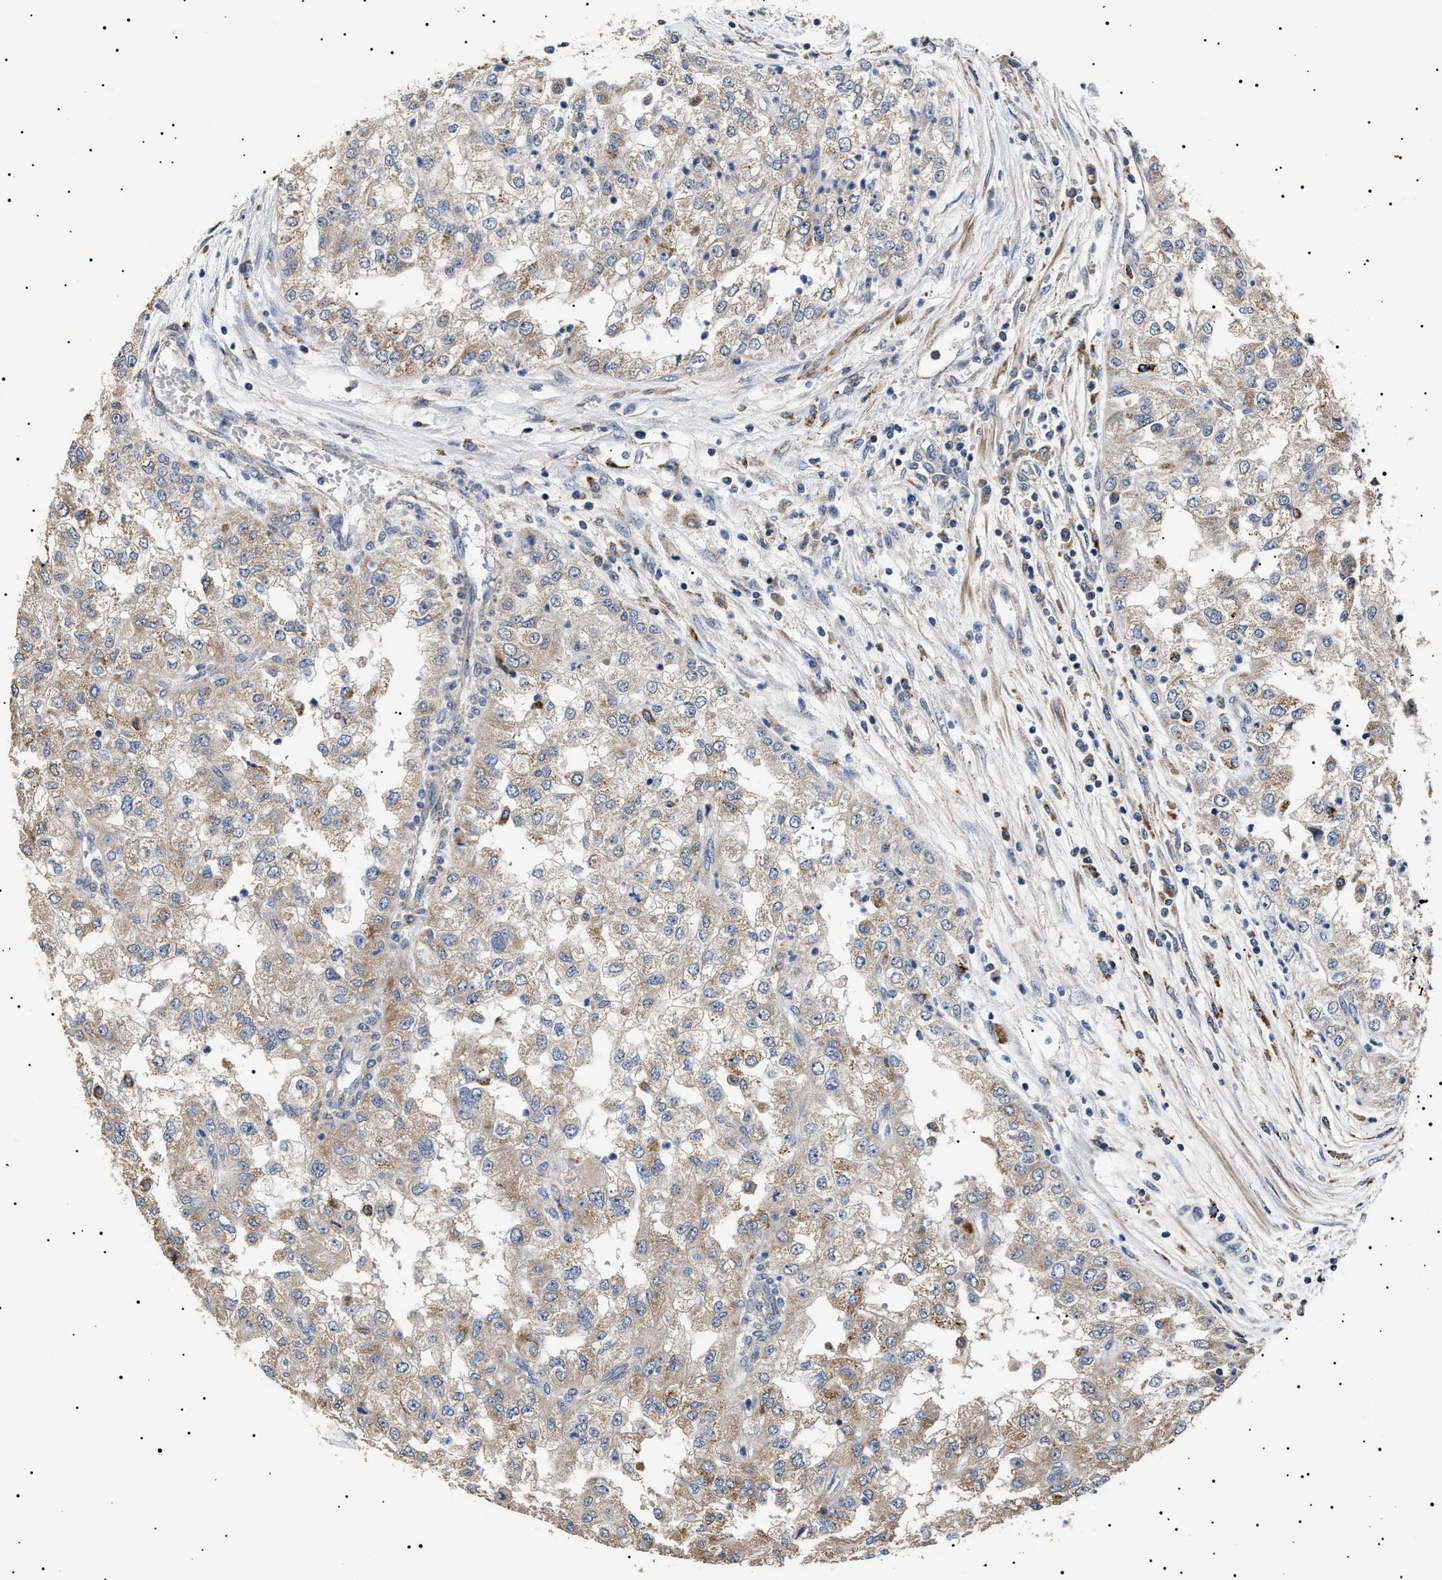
{"staining": {"intensity": "moderate", "quantity": "25%-75%", "location": "cytoplasmic/membranous"}, "tissue": "renal cancer", "cell_type": "Tumor cells", "image_type": "cancer", "snomed": [{"axis": "morphology", "description": "Adenocarcinoma, NOS"}, {"axis": "topography", "description": "Kidney"}], "caption": "Immunohistochemical staining of human renal adenocarcinoma displays medium levels of moderate cytoplasmic/membranous positivity in approximately 25%-75% of tumor cells.", "gene": "RAB34", "patient": {"sex": "female", "age": 54}}